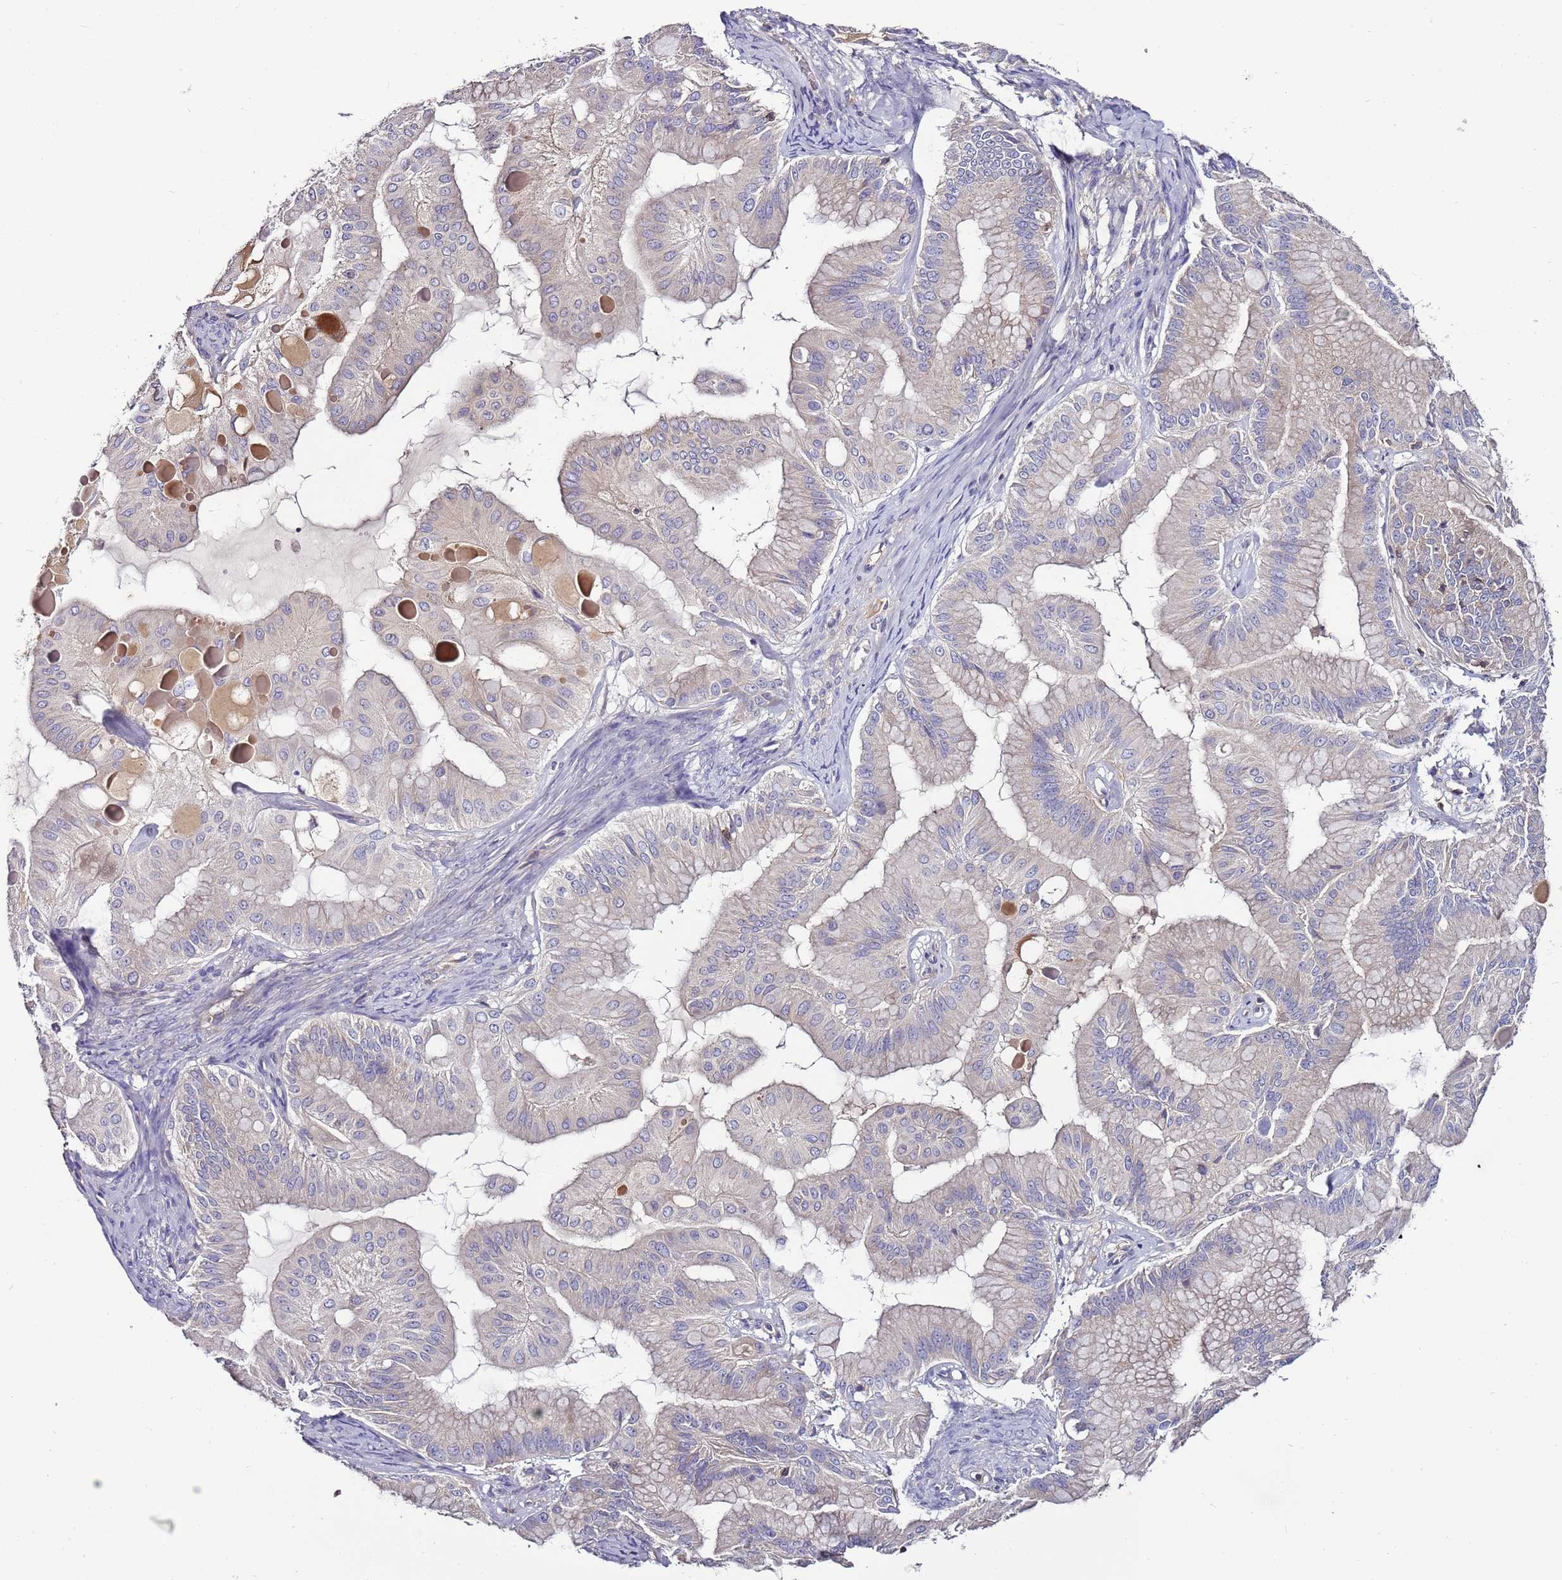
{"staining": {"intensity": "negative", "quantity": "none", "location": "none"}, "tissue": "ovarian cancer", "cell_type": "Tumor cells", "image_type": "cancer", "snomed": [{"axis": "morphology", "description": "Cystadenocarcinoma, mucinous, NOS"}, {"axis": "topography", "description": "Ovary"}], "caption": "Protein analysis of ovarian cancer (mucinous cystadenocarcinoma) shows no significant positivity in tumor cells. (DAB (3,3'-diaminobenzidine) immunohistochemistry (IHC) with hematoxylin counter stain).", "gene": "IGIP", "patient": {"sex": "female", "age": 61}}